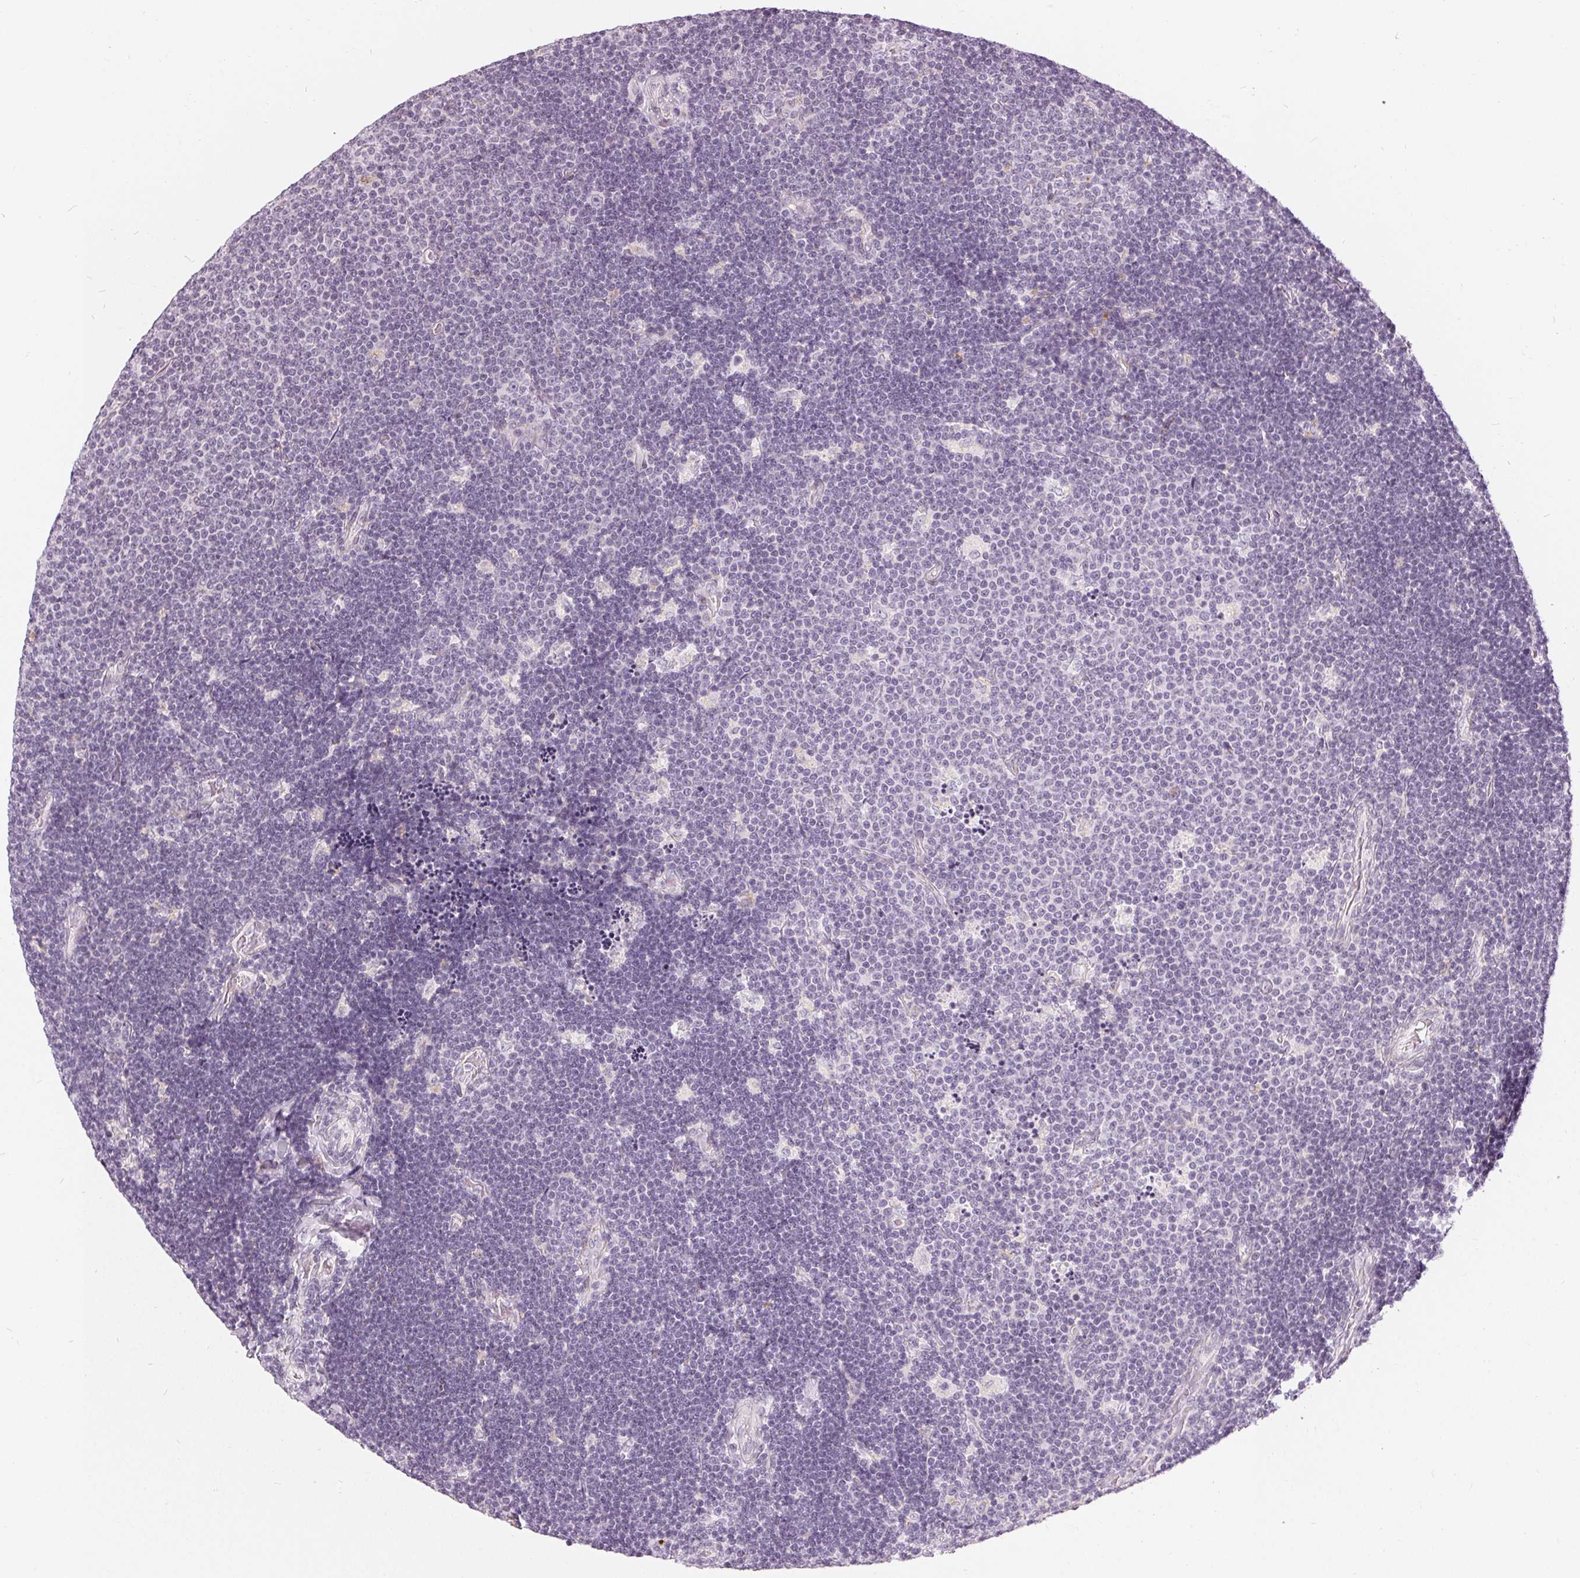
{"staining": {"intensity": "negative", "quantity": "none", "location": "none"}, "tissue": "lymphoma", "cell_type": "Tumor cells", "image_type": "cancer", "snomed": [{"axis": "morphology", "description": "Malignant lymphoma, non-Hodgkin's type, Low grade"}, {"axis": "topography", "description": "Brain"}], "caption": "The IHC histopathology image has no significant expression in tumor cells of malignant lymphoma, non-Hodgkin's type (low-grade) tissue. (DAB immunohistochemistry, high magnification).", "gene": "HOPX", "patient": {"sex": "female", "age": 66}}